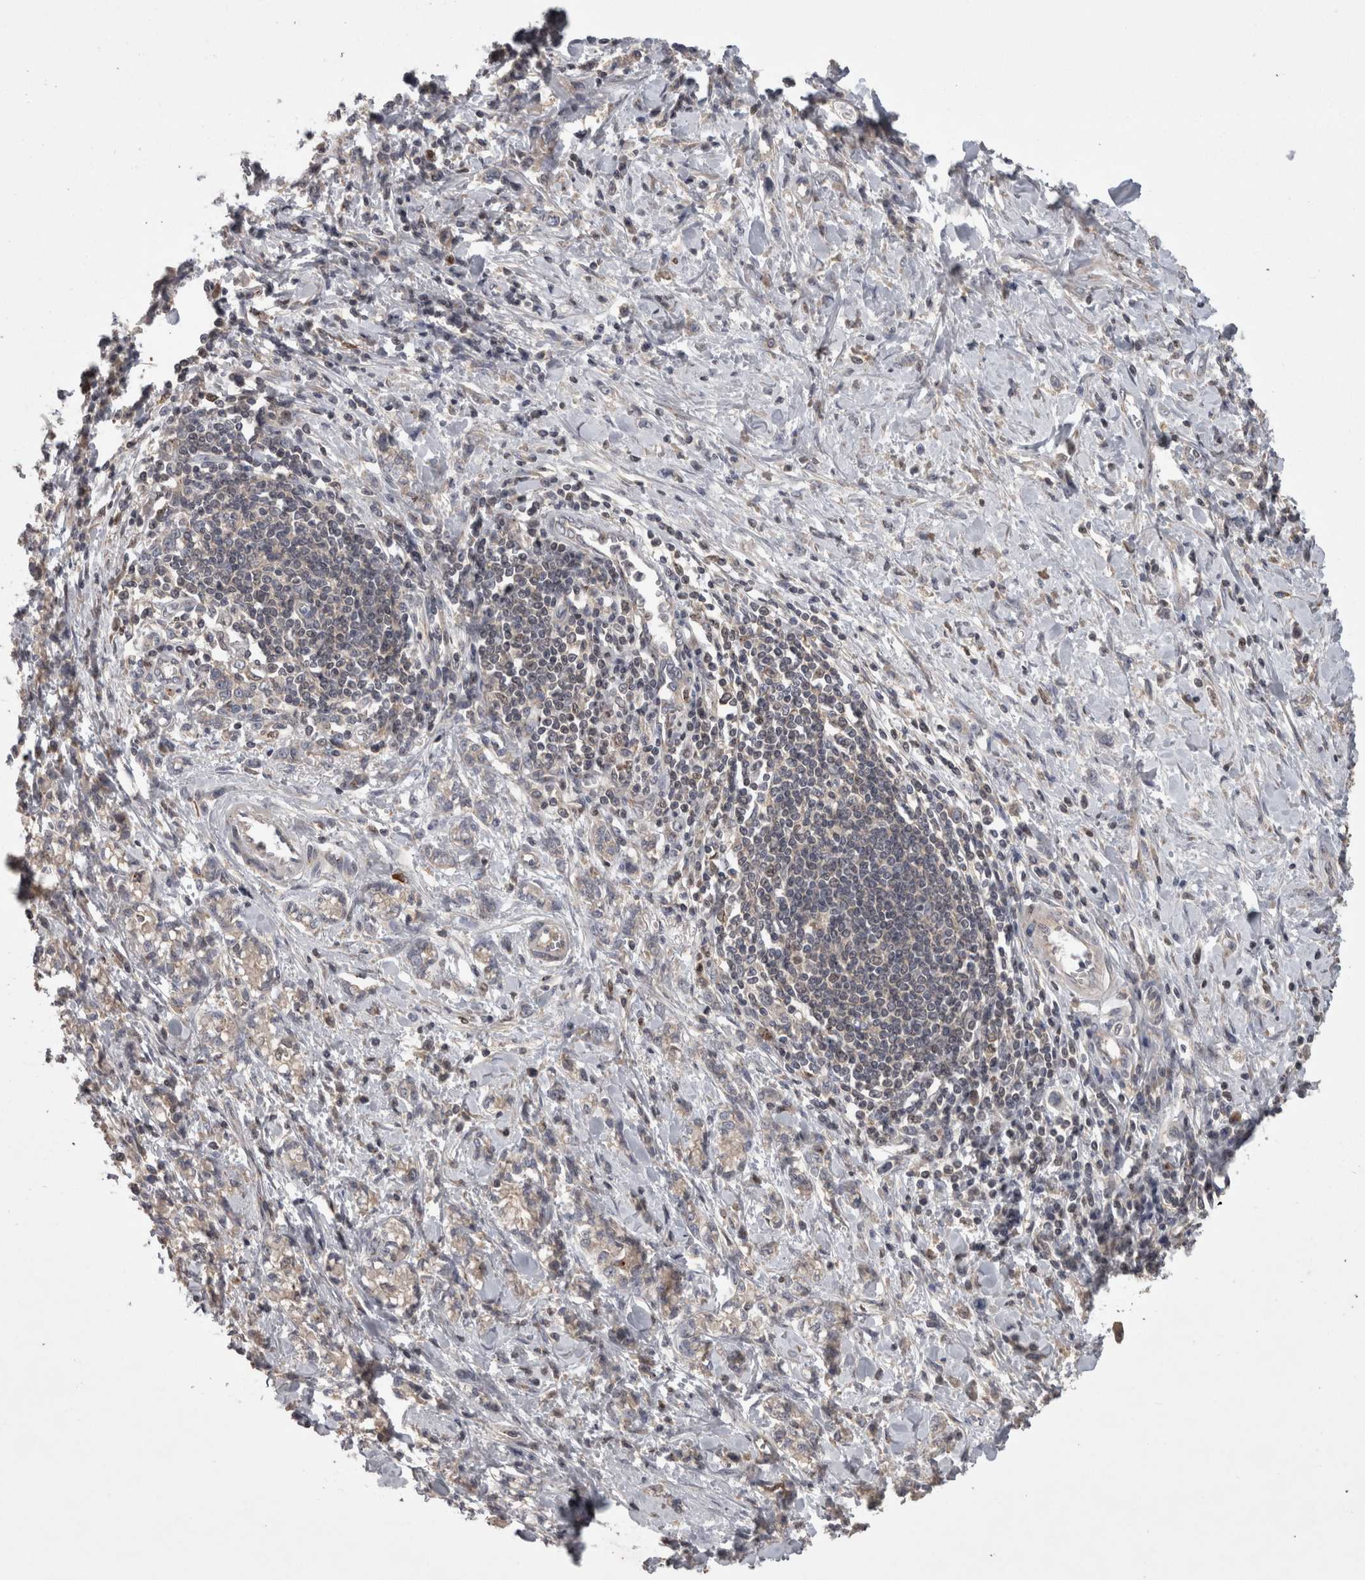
{"staining": {"intensity": "negative", "quantity": "none", "location": "none"}, "tissue": "stomach cancer", "cell_type": "Tumor cells", "image_type": "cancer", "snomed": [{"axis": "morphology", "description": "Adenocarcinoma, NOS"}, {"axis": "topography", "description": "Stomach"}], "caption": "Stomach adenocarcinoma was stained to show a protein in brown. There is no significant positivity in tumor cells. (DAB immunohistochemistry (IHC), high magnification).", "gene": "PCM1", "patient": {"sex": "female", "age": 76}}